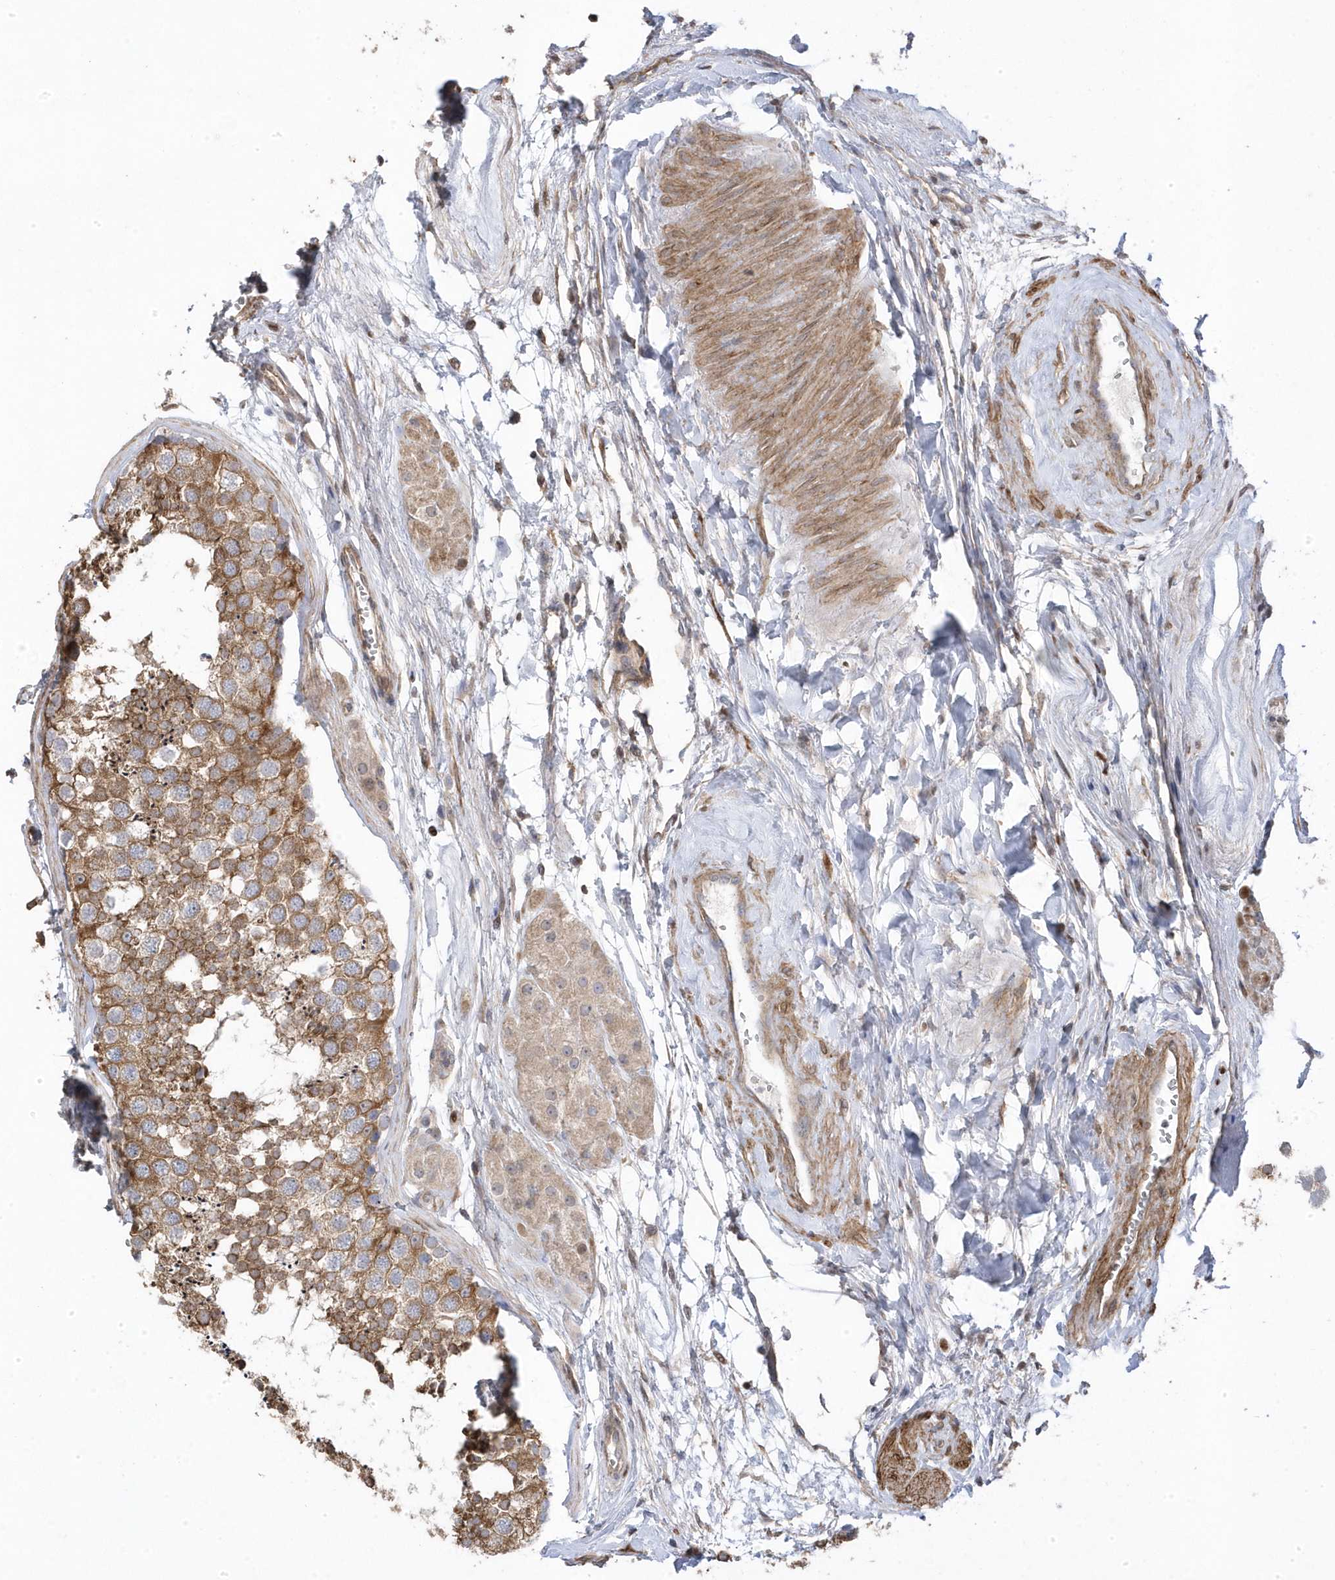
{"staining": {"intensity": "moderate", "quantity": ">75%", "location": "cytoplasmic/membranous"}, "tissue": "testis", "cell_type": "Cells in seminiferous ducts", "image_type": "normal", "snomed": [{"axis": "morphology", "description": "Normal tissue, NOS"}, {"axis": "topography", "description": "Testis"}], "caption": "This micrograph demonstrates immunohistochemistry staining of unremarkable testis, with medium moderate cytoplasmic/membranous expression in about >75% of cells in seminiferous ducts.", "gene": "GTPBP6", "patient": {"sex": "male", "age": 56}}